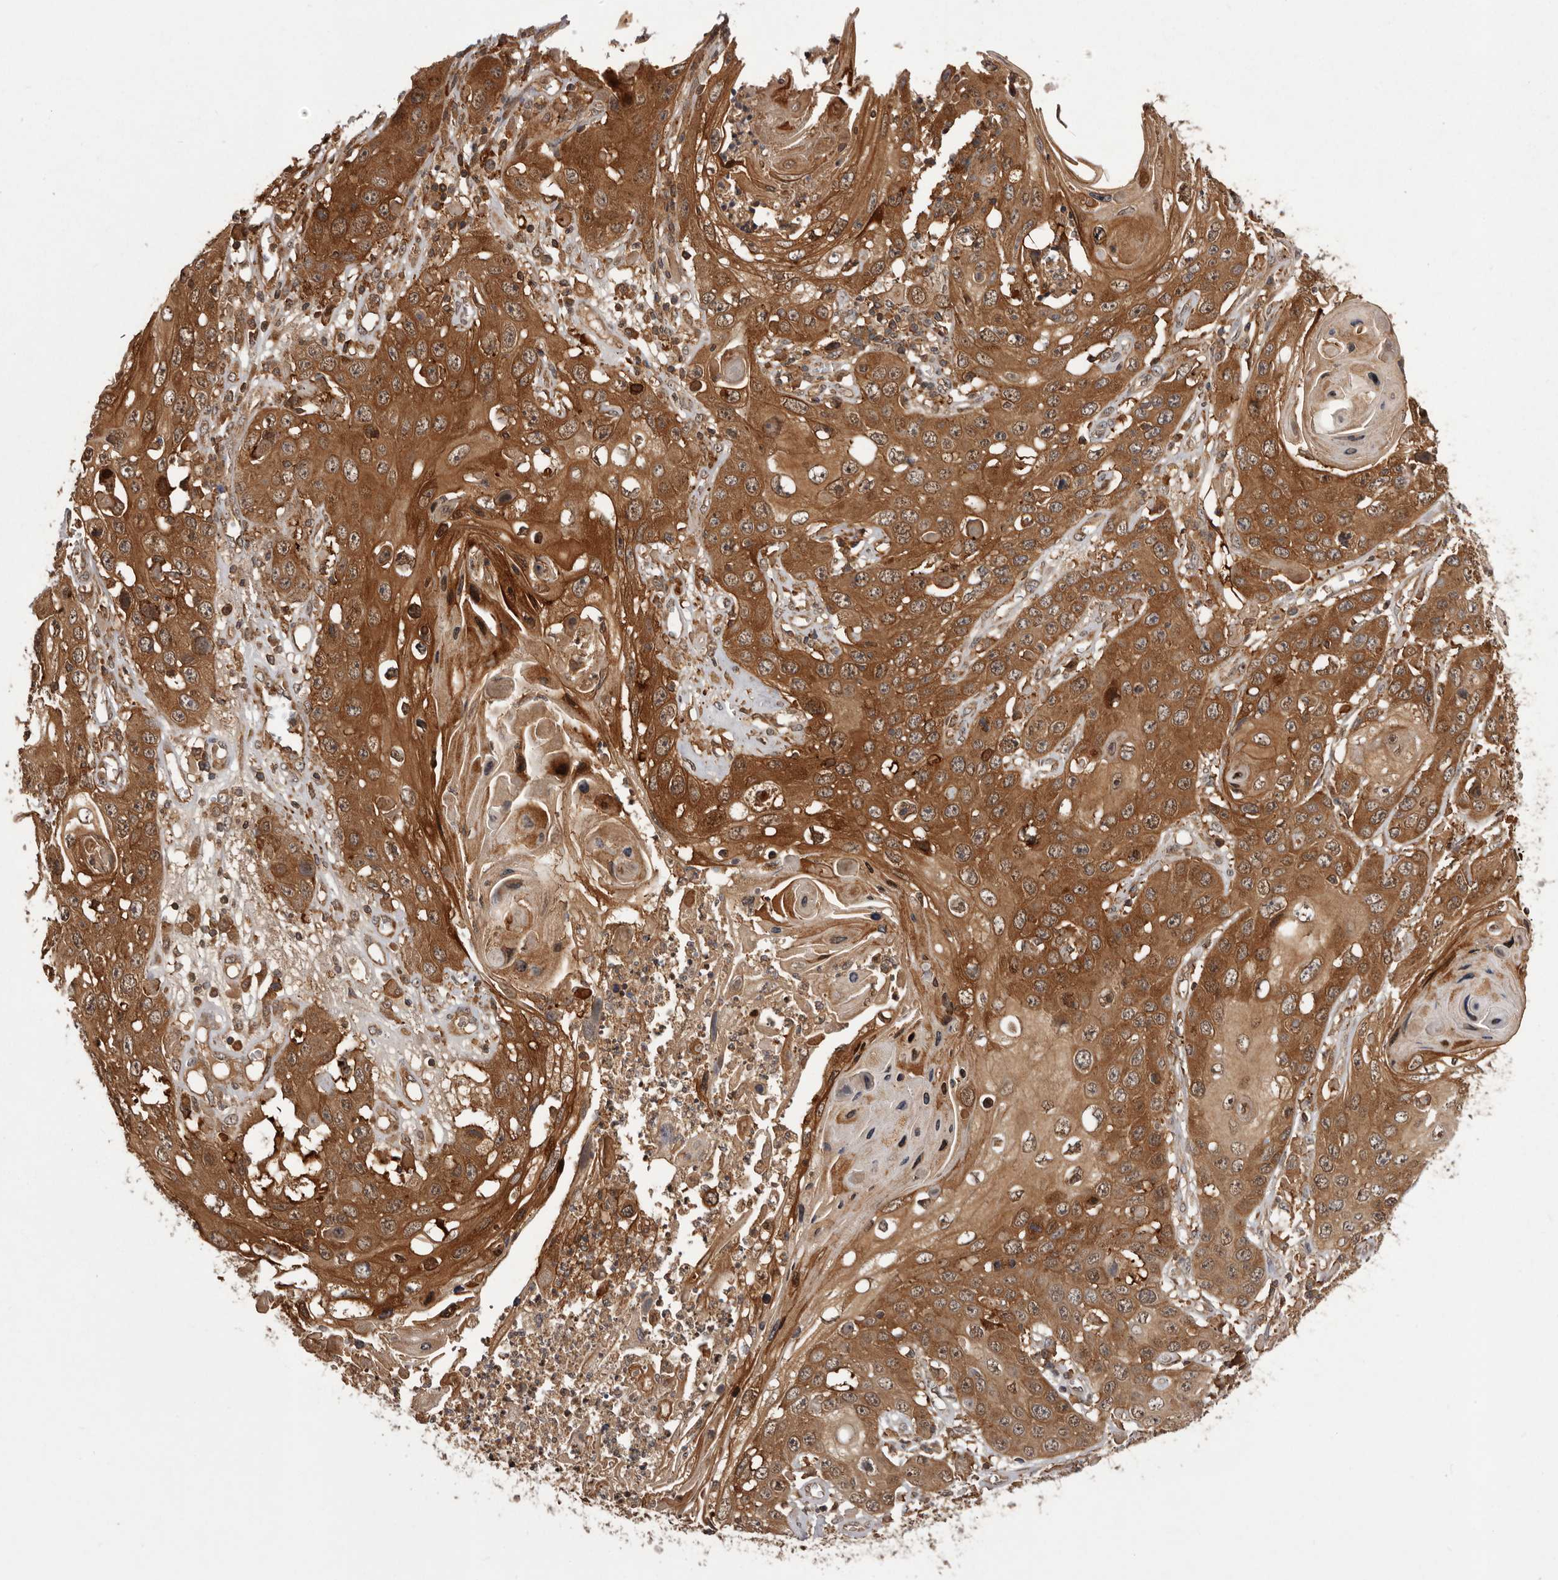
{"staining": {"intensity": "strong", "quantity": ">75%", "location": "cytoplasmic/membranous"}, "tissue": "skin cancer", "cell_type": "Tumor cells", "image_type": "cancer", "snomed": [{"axis": "morphology", "description": "Squamous cell carcinoma, NOS"}, {"axis": "topography", "description": "Skin"}], "caption": "A brown stain shows strong cytoplasmic/membranous expression of a protein in squamous cell carcinoma (skin) tumor cells.", "gene": "SLC22A3", "patient": {"sex": "male", "age": 55}}